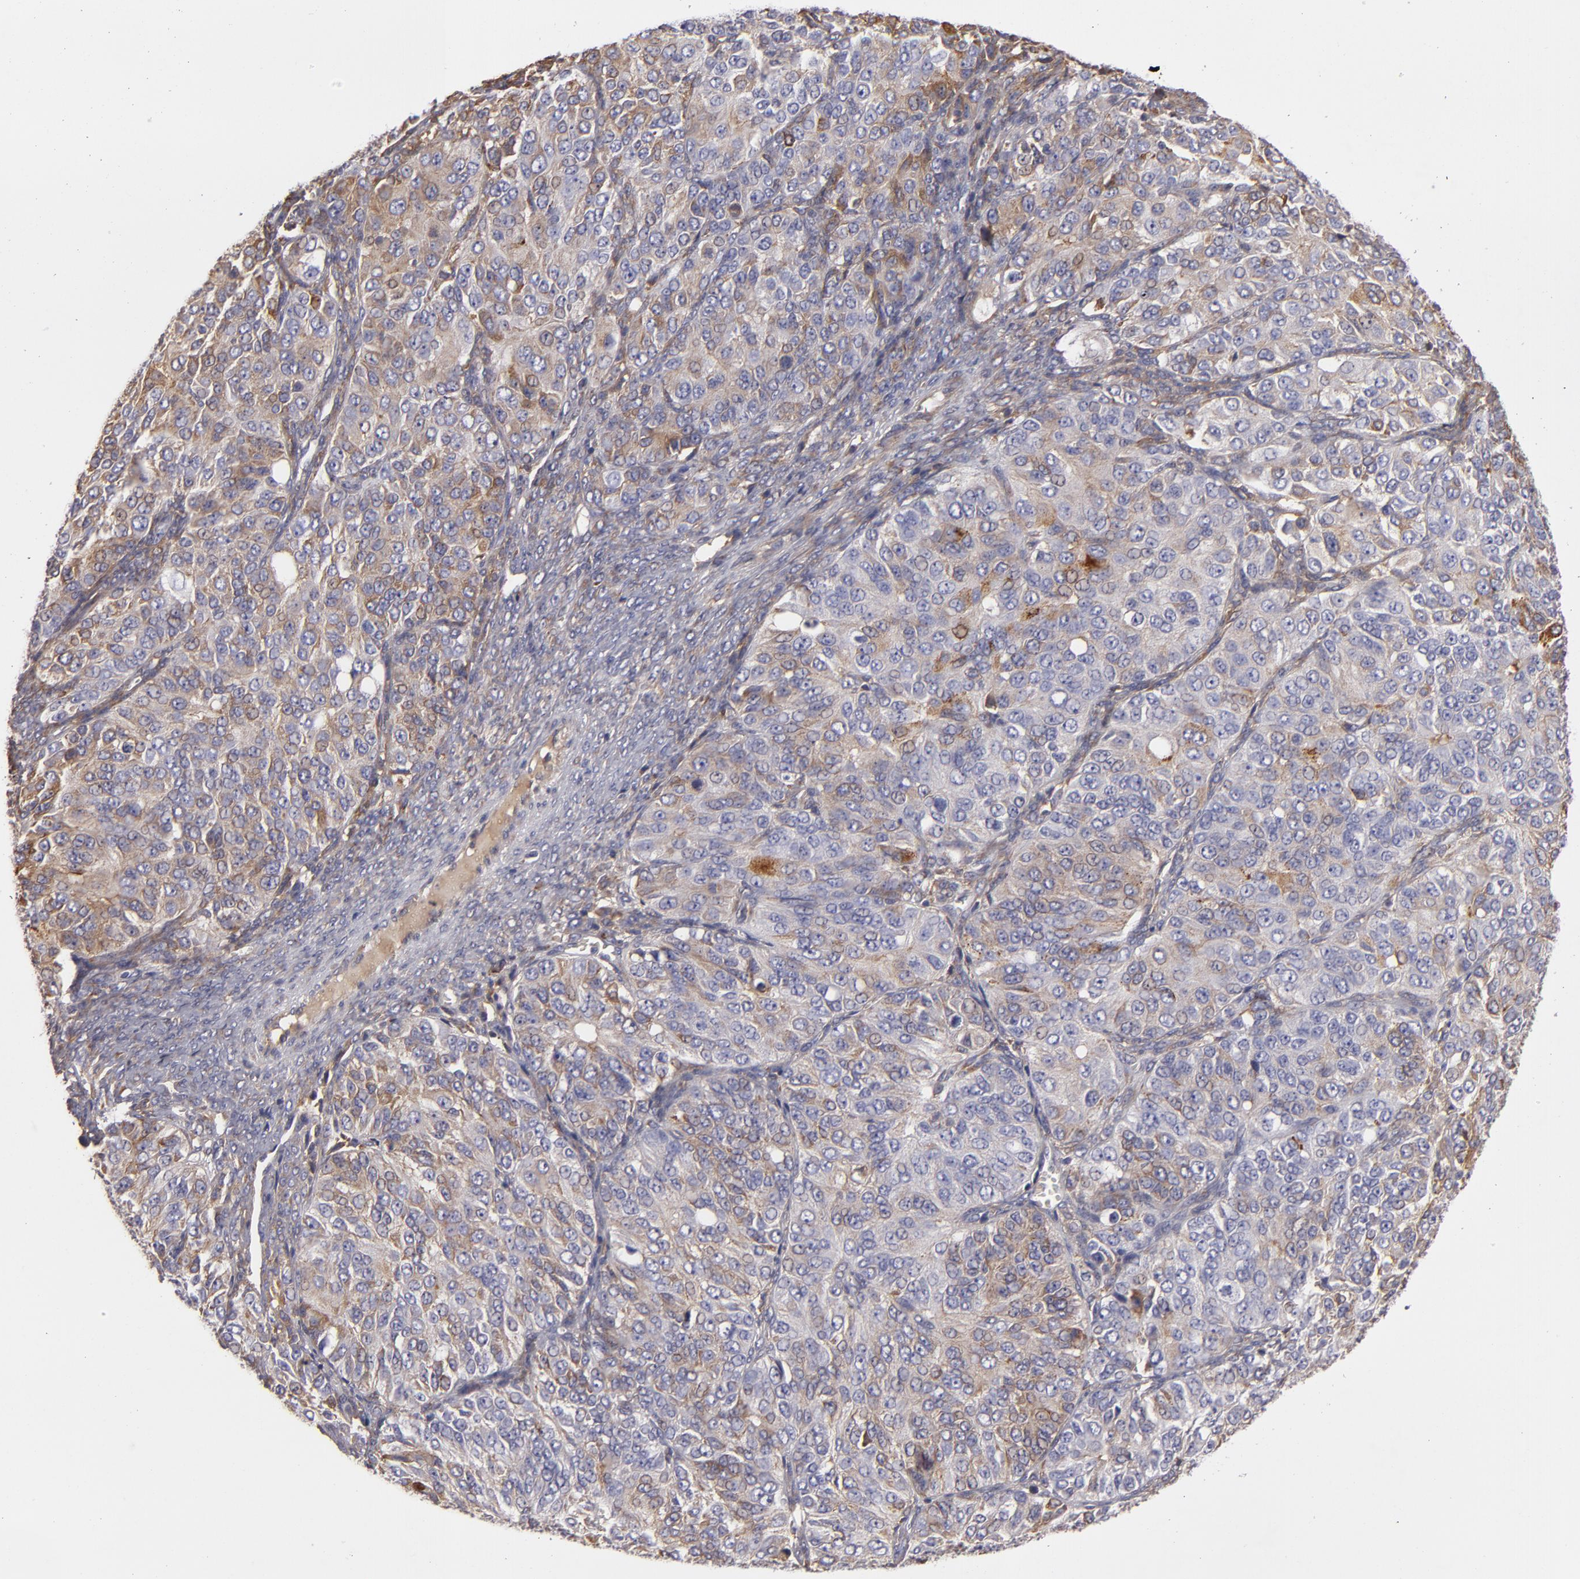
{"staining": {"intensity": "weak", "quantity": "25%-75%", "location": "cytoplasmic/membranous"}, "tissue": "ovarian cancer", "cell_type": "Tumor cells", "image_type": "cancer", "snomed": [{"axis": "morphology", "description": "Carcinoma, endometroid"}, {"axis": "topography", "description": "Ovary"}], "caption": "Immunohistochemistry (IHC) image of neoplastic tissue: endometroid carcinoma (ovarian) stained using immunohistochemistry exhibits low levels of weak protein expression localized specifically in the cytoplasmic/membranous of tumor cells, appearing as a cytoplasmic/membranous brown color.", "gene": "CFB", "patient": {"sex": "female", "age": 51}}